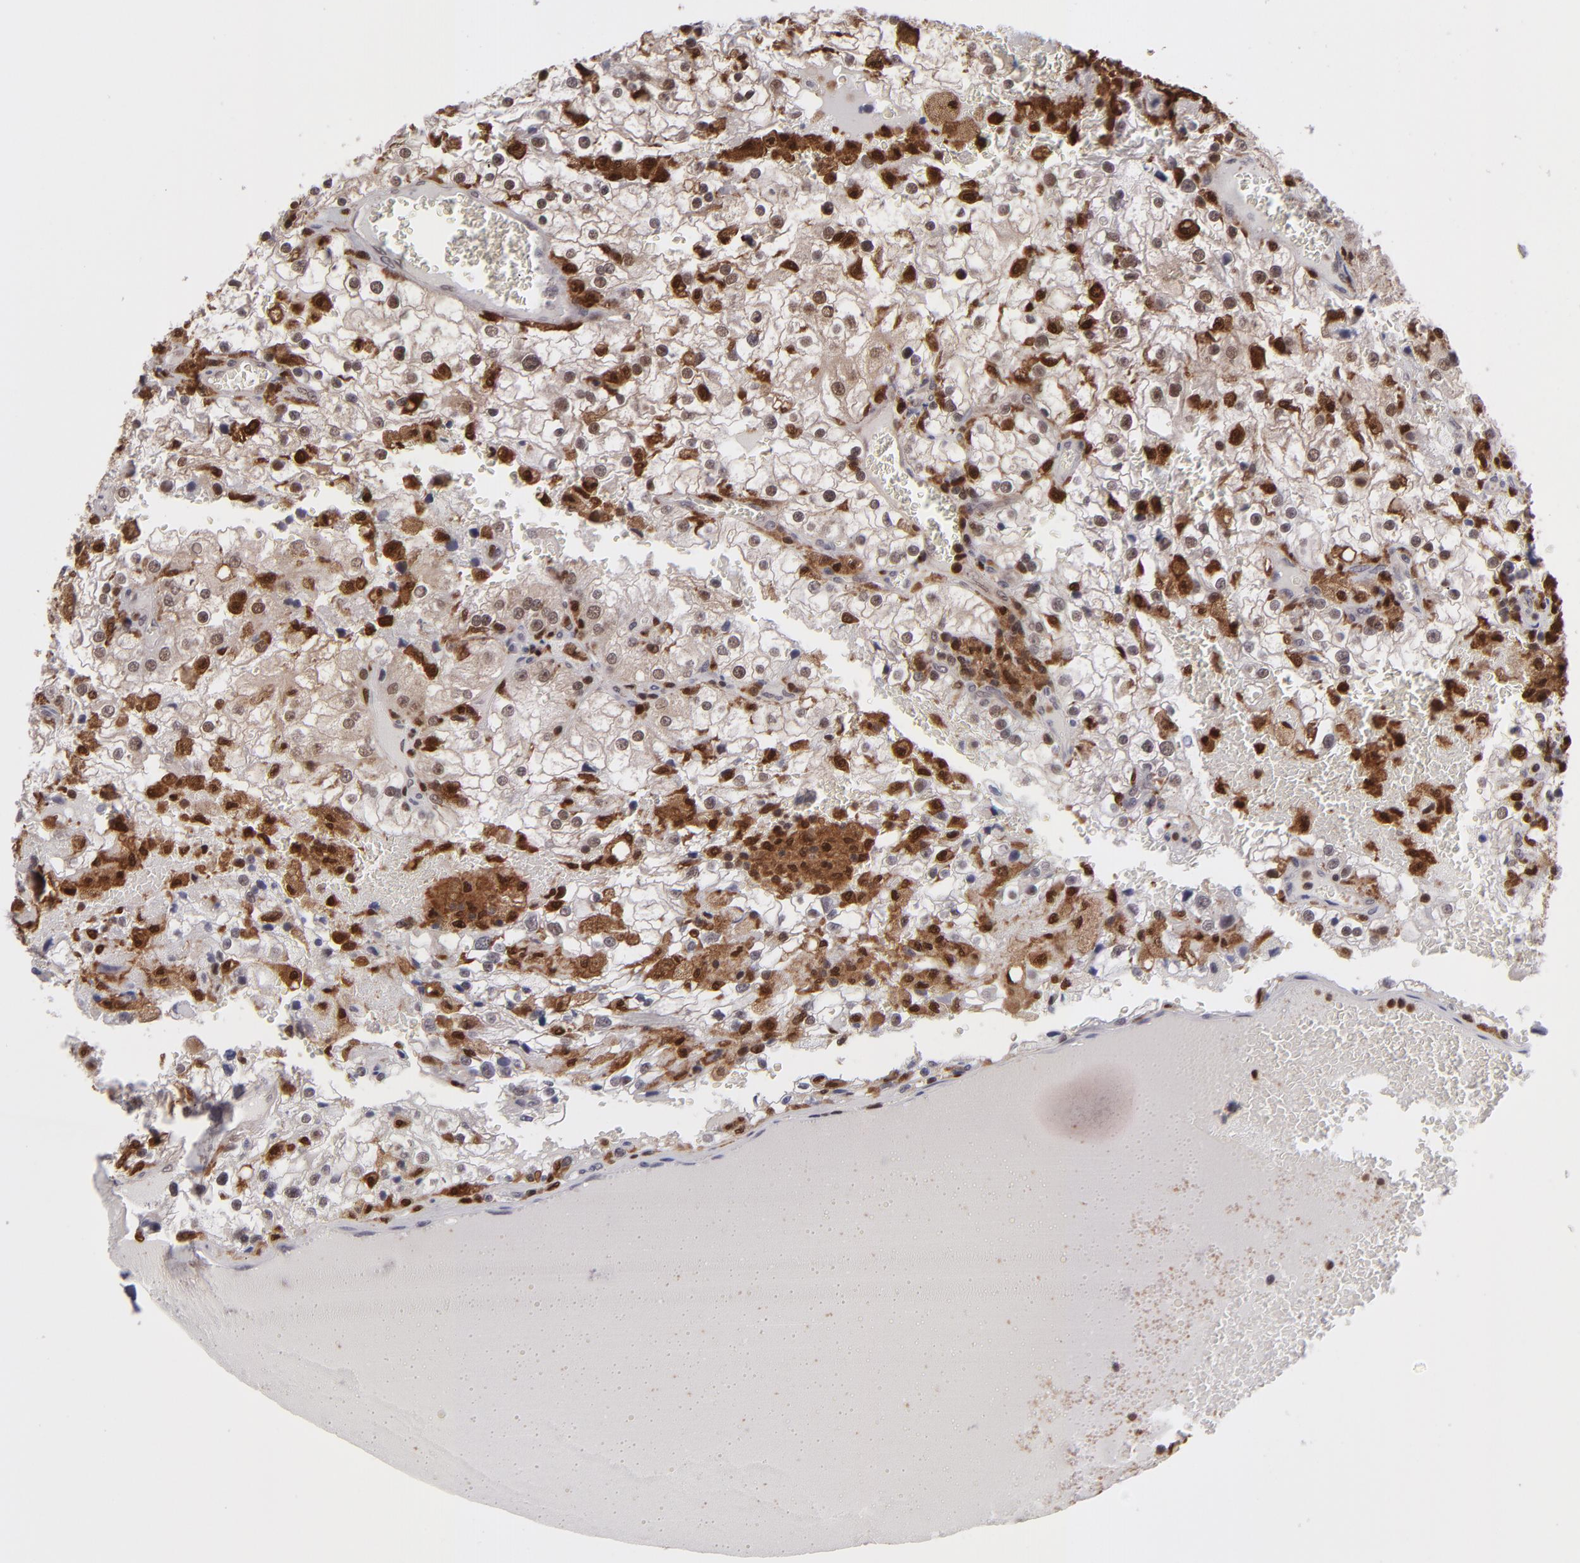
{"staining": {"intensity": "weak", "quantity": "25%-75%", "location": "cytoplasmic/membranous,nuclear"}, "tissue": "renal cancer", "cell_type": "Tumor cells", "image_type": "cancer", "snomed": [{"axis": "morphology", "description": "Adenocarcinoma, NOS"}, {"axis": "topography", "description": "Kidney"}], "caption": "High-power microscopy captured an immunohistochemistry image of renal cancer (adenocarcinoma), revealing weak cytoplasmic/membranous and nuclear staining in approximately 25%-75% of tumor cells.", "gene": "GRB2", "patient": {"sex": "female", "age": 74}}